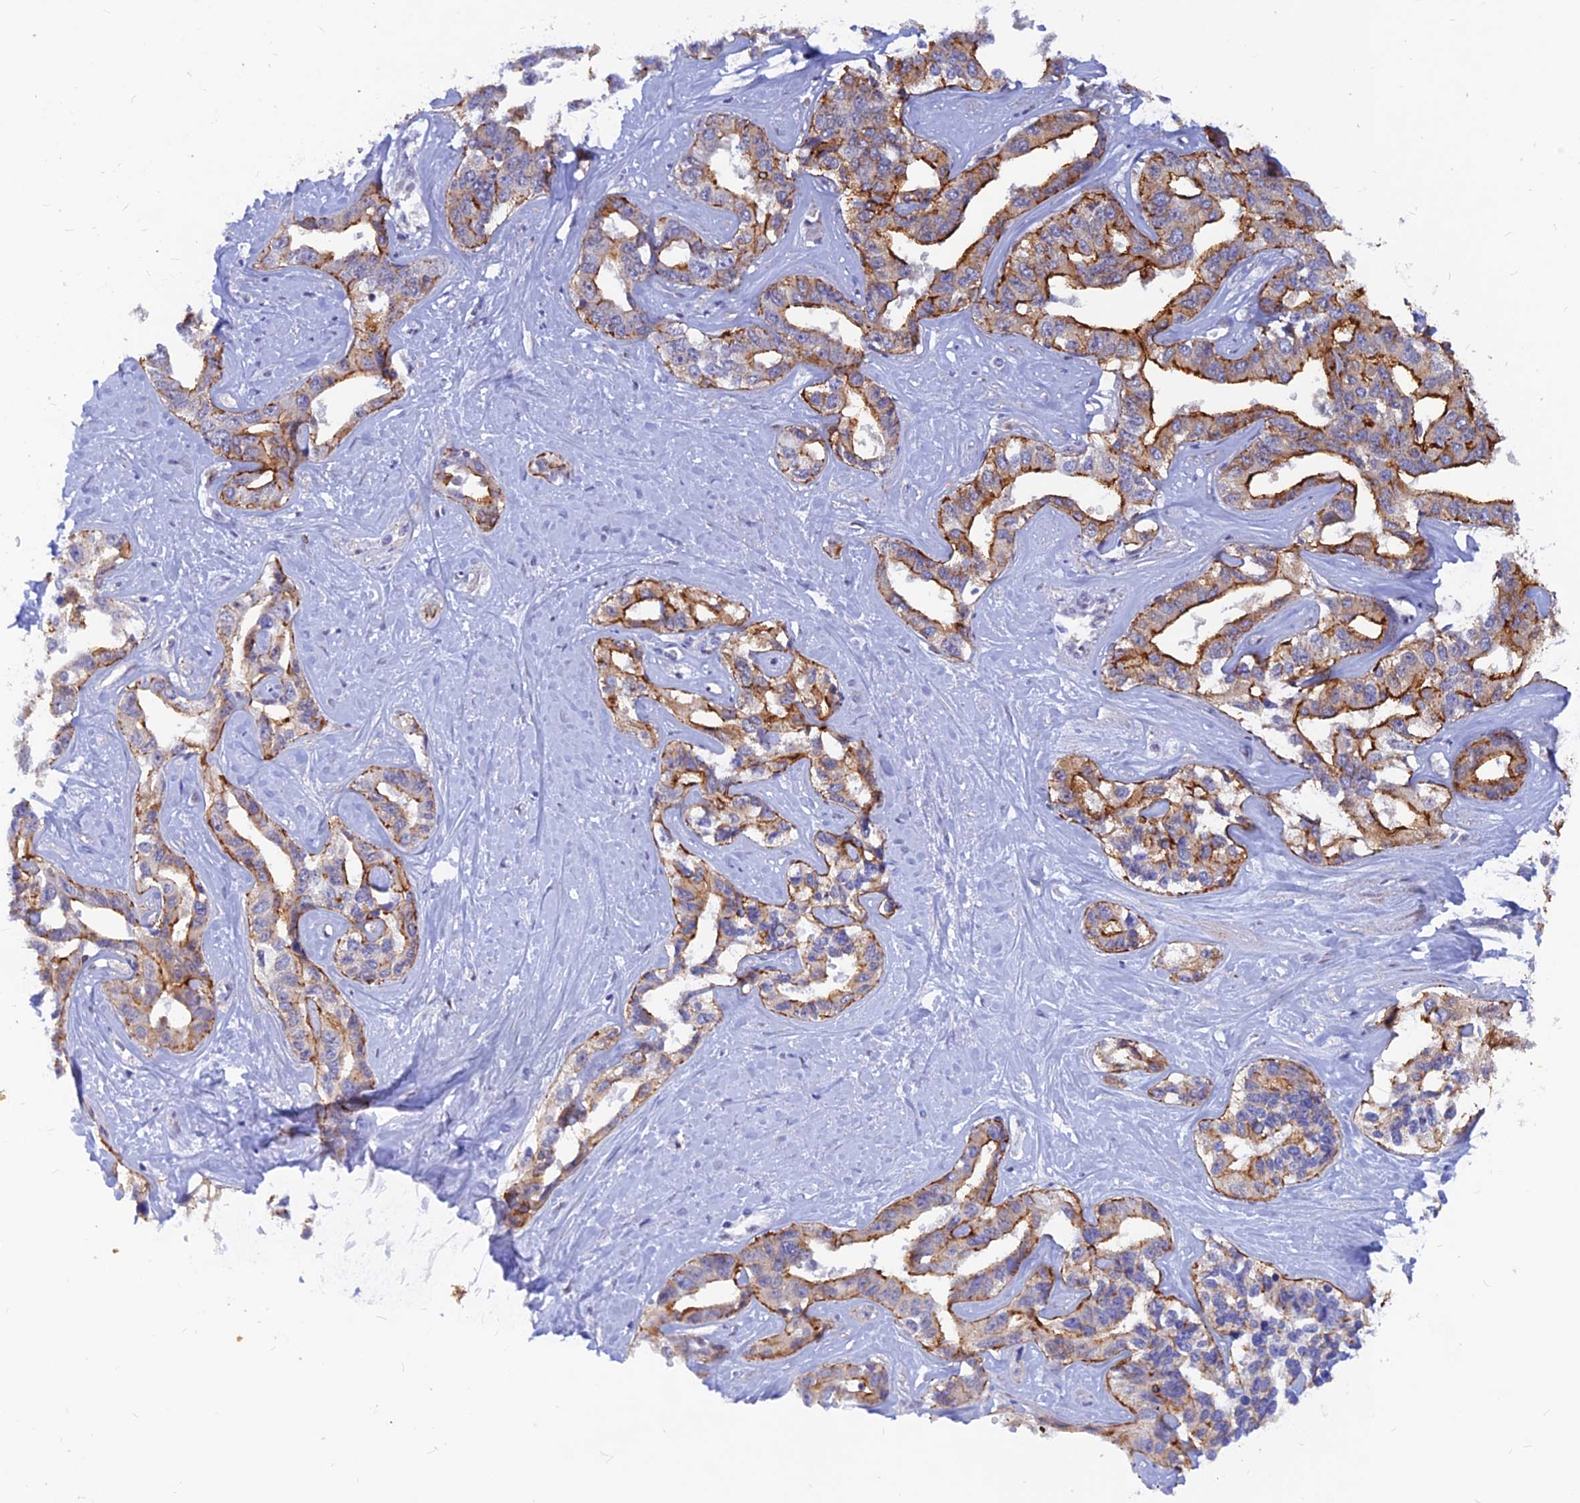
{"staining": {"intensity": "moderate", "quantity": "25%-75%", "location": "cytoplasmic/membranous"}, "tissue": "liver cancer", "cell_type": "Tumor cells", "image_type": "cancer", "snomed": [{"axis": "morphology", "description": "Cholangiocarcinoma"}, {"axis": "topography", "description": "Liver"}], "caption": "Human liver cancer stained with a brown dye reveals moderate cytoplasmic/membranous positive expression in about 25%-75% of tumor cells.", "gene": "DNAJC16", "patient": {"sex": "male", "age": 59}}